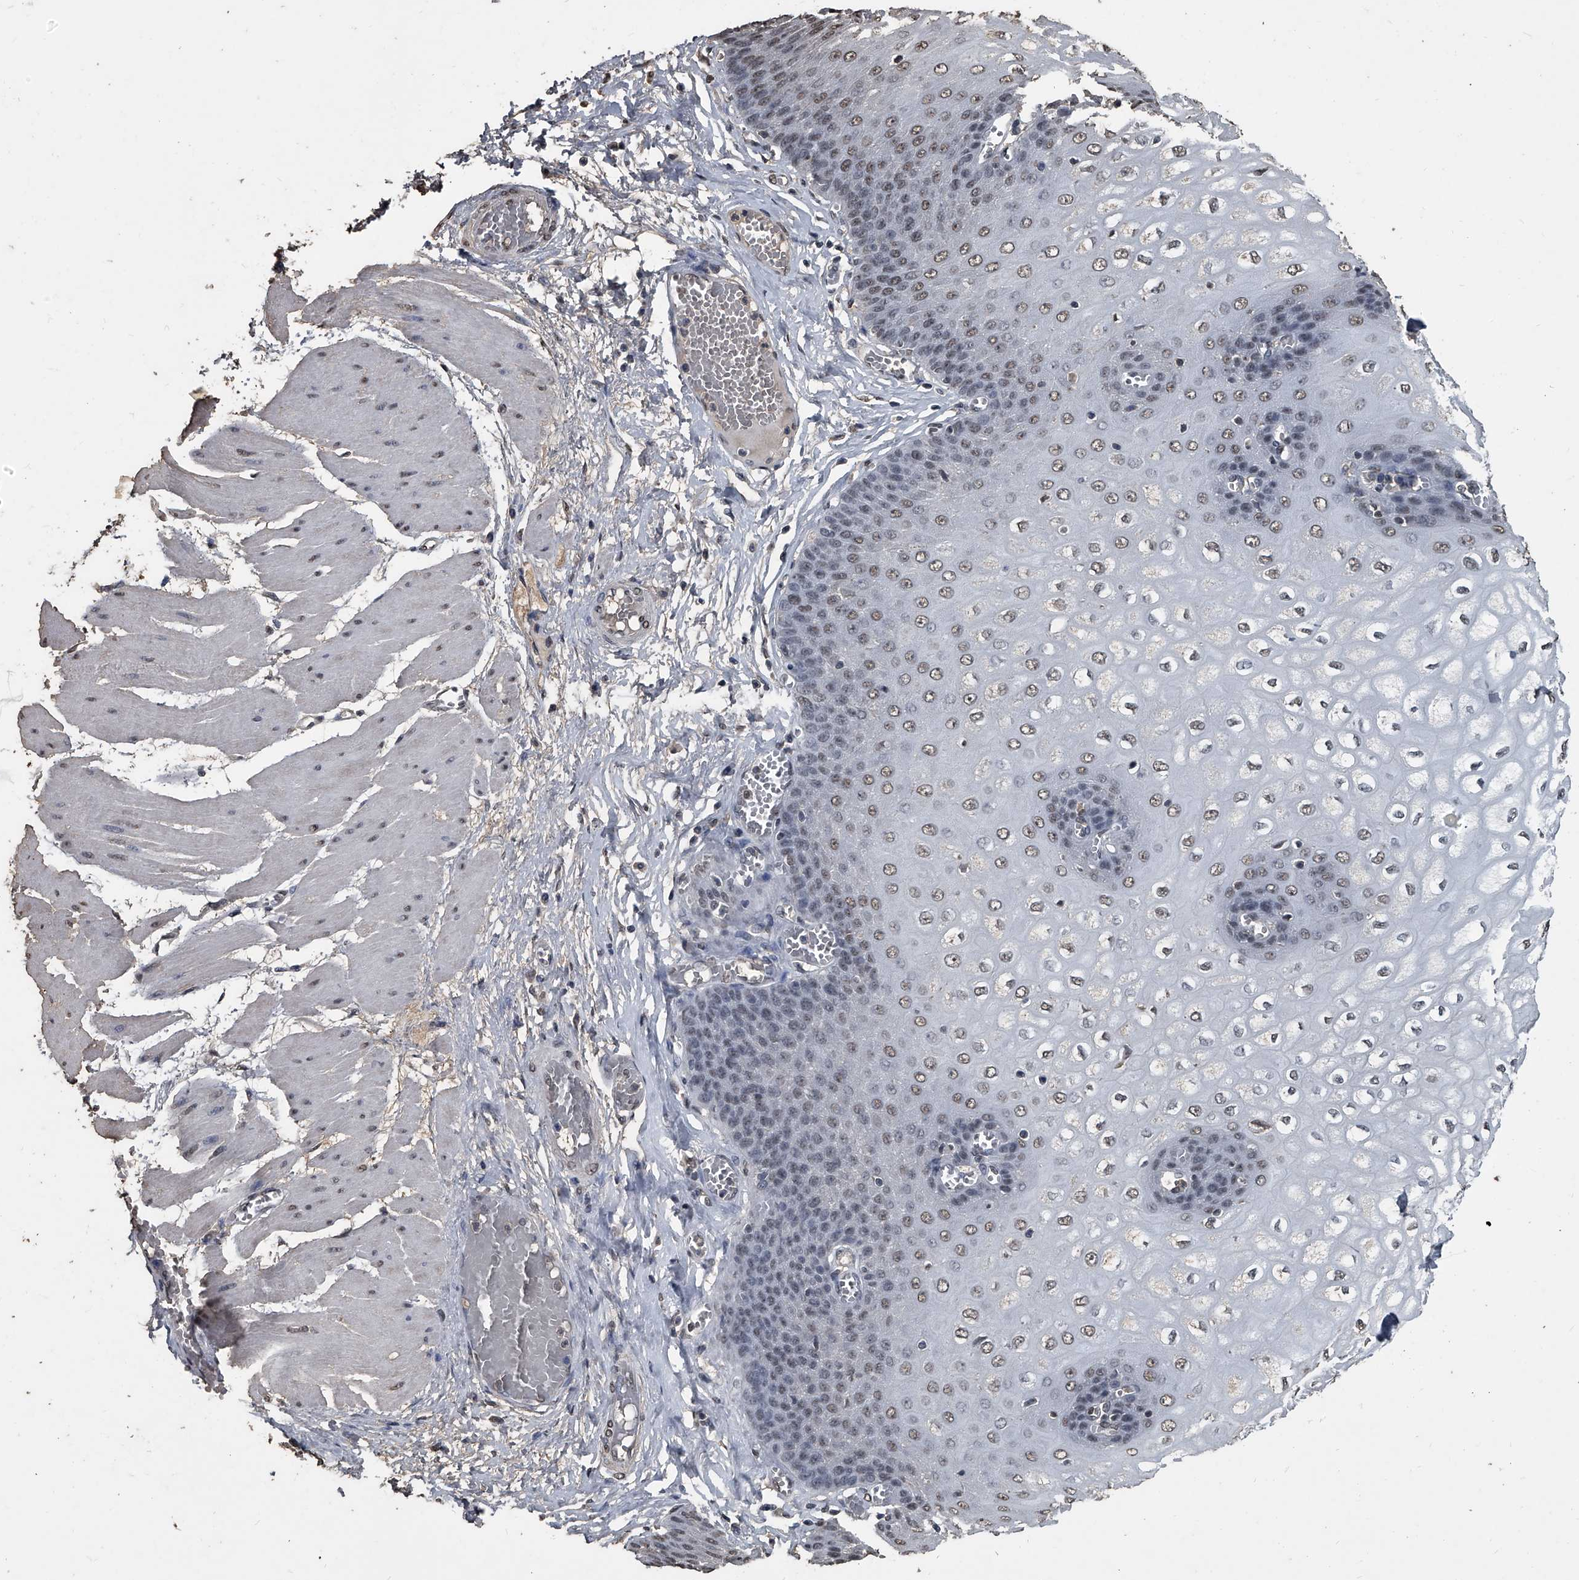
{"staining": {"intensity": "weak", "quantity": "25%-75%", "location": "nuclear"}, "tissue": "esophagus", "cell_type": "Squamous epithelial cells", "image_type": "normal", "snomed": [{"axis": "morphology", "description": "Normal tissue, NOS"}, {"axis": "topography", "description": "Esophagus"}], "caption": "Immunohistochemistry (IHC) micrograph of normal esophagus: human esophagus stained using IHC exhibits low levels of weak protein expression localized specifically in the nuclear of squamous epithelial cells, appearing as a nuclear brown color.", "gene": "MATR3", "patient": {"sex": "male", "age": 60}}